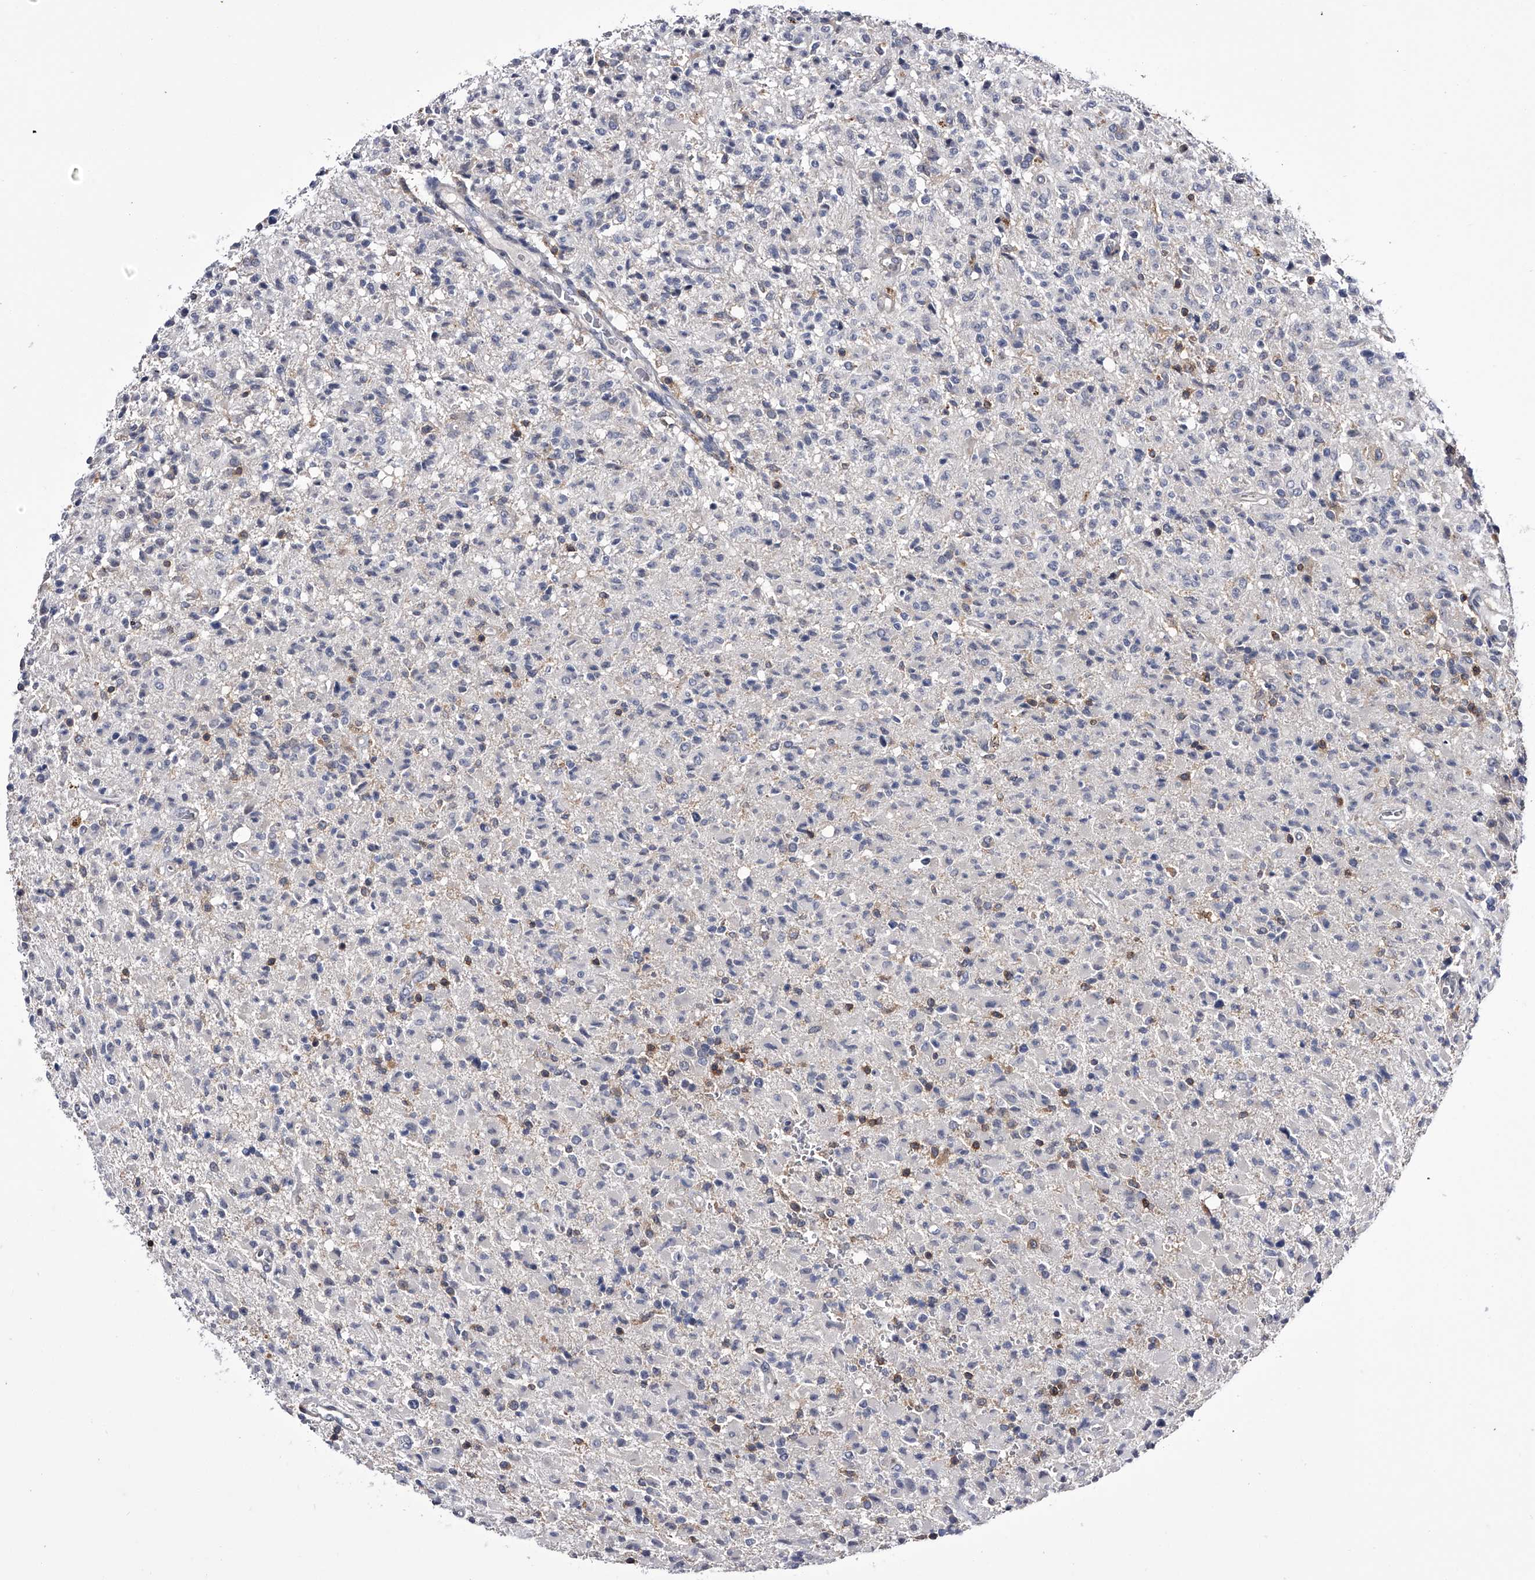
{"staining": {"intensity": "negative", "quantity": "none", "location": "none"}, "tissue": "glioma", "cell_type": "Tumor cells", "image_type": "cancer", "snomed": [{"axis": "morphology", "description": "Glioma, malignant, High grade"}, {"axis": "topography", "description": "Brain"}], "caption": "IHC histopathology image of human malignant glioma (high-grade) stained for a protein (brown), which reveals no positivity in tumor cells. (DAB IHC visualized using brightfield microscopy, high magnification).", "gene": "PAN3", "patient": {"sex": "female", "age": 57}}